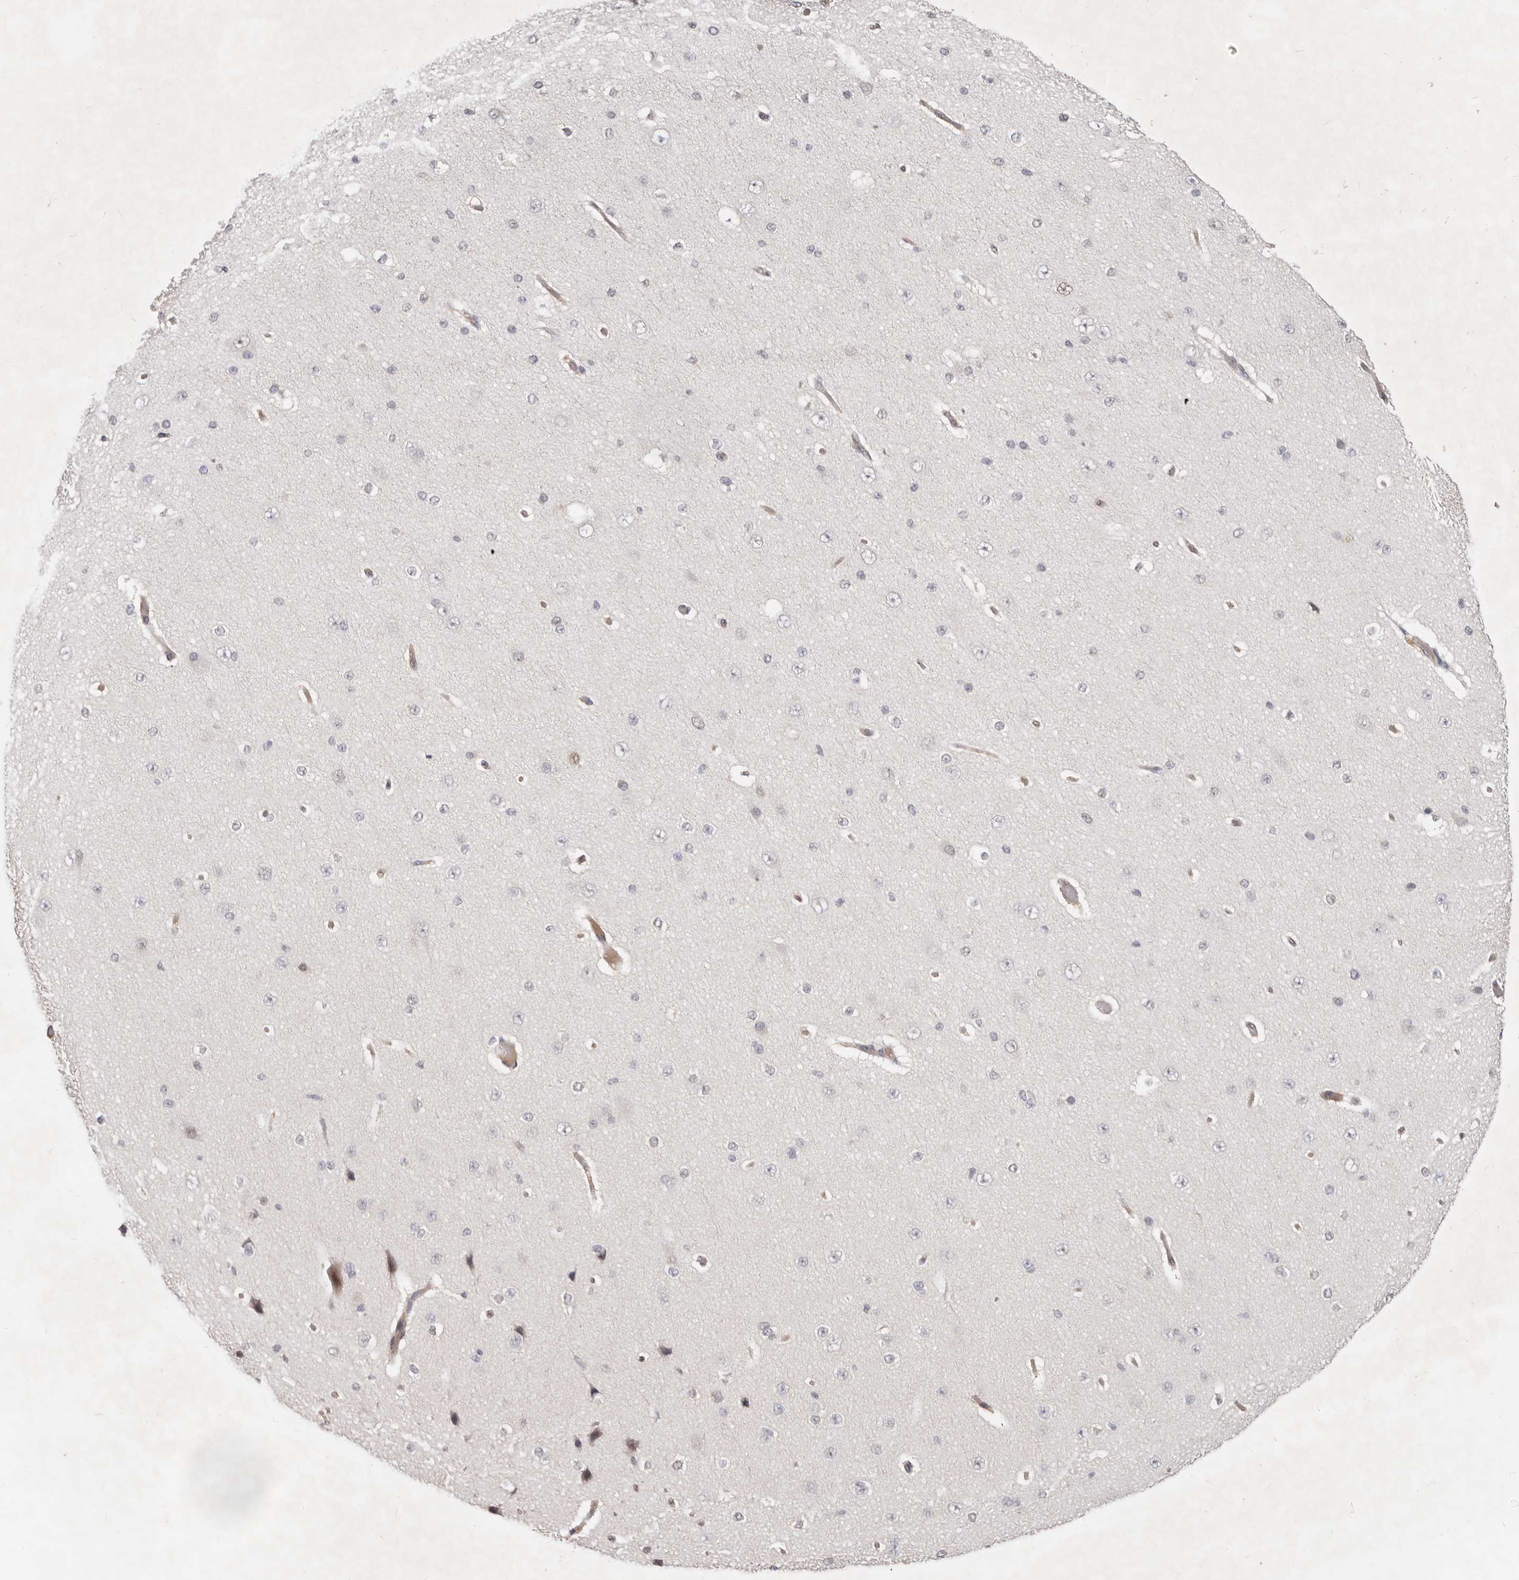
{"staining": {"intensity": "weak", "quantity": "25%-75%", "location": "cytoplasmic/membranous"}, "tissue": "cerebral cortex", "cell_type": "Endothelial cells", "image_type": "normal", "snomed": [{"axis": "morphology", "description": "Normal tissue, NOS"}, {"axis": "morphology", "description": "Developmental malformation"}, {"axis": "topography", "description": "Cerebral cortex"}], "caption": "Weak cytoplasmic/membranous protein positivity is present in about 25%-75% of endothelial cells in cerebral cortex.", "gene": "USP49", "patient": {"sex": "female", "age": 30}}